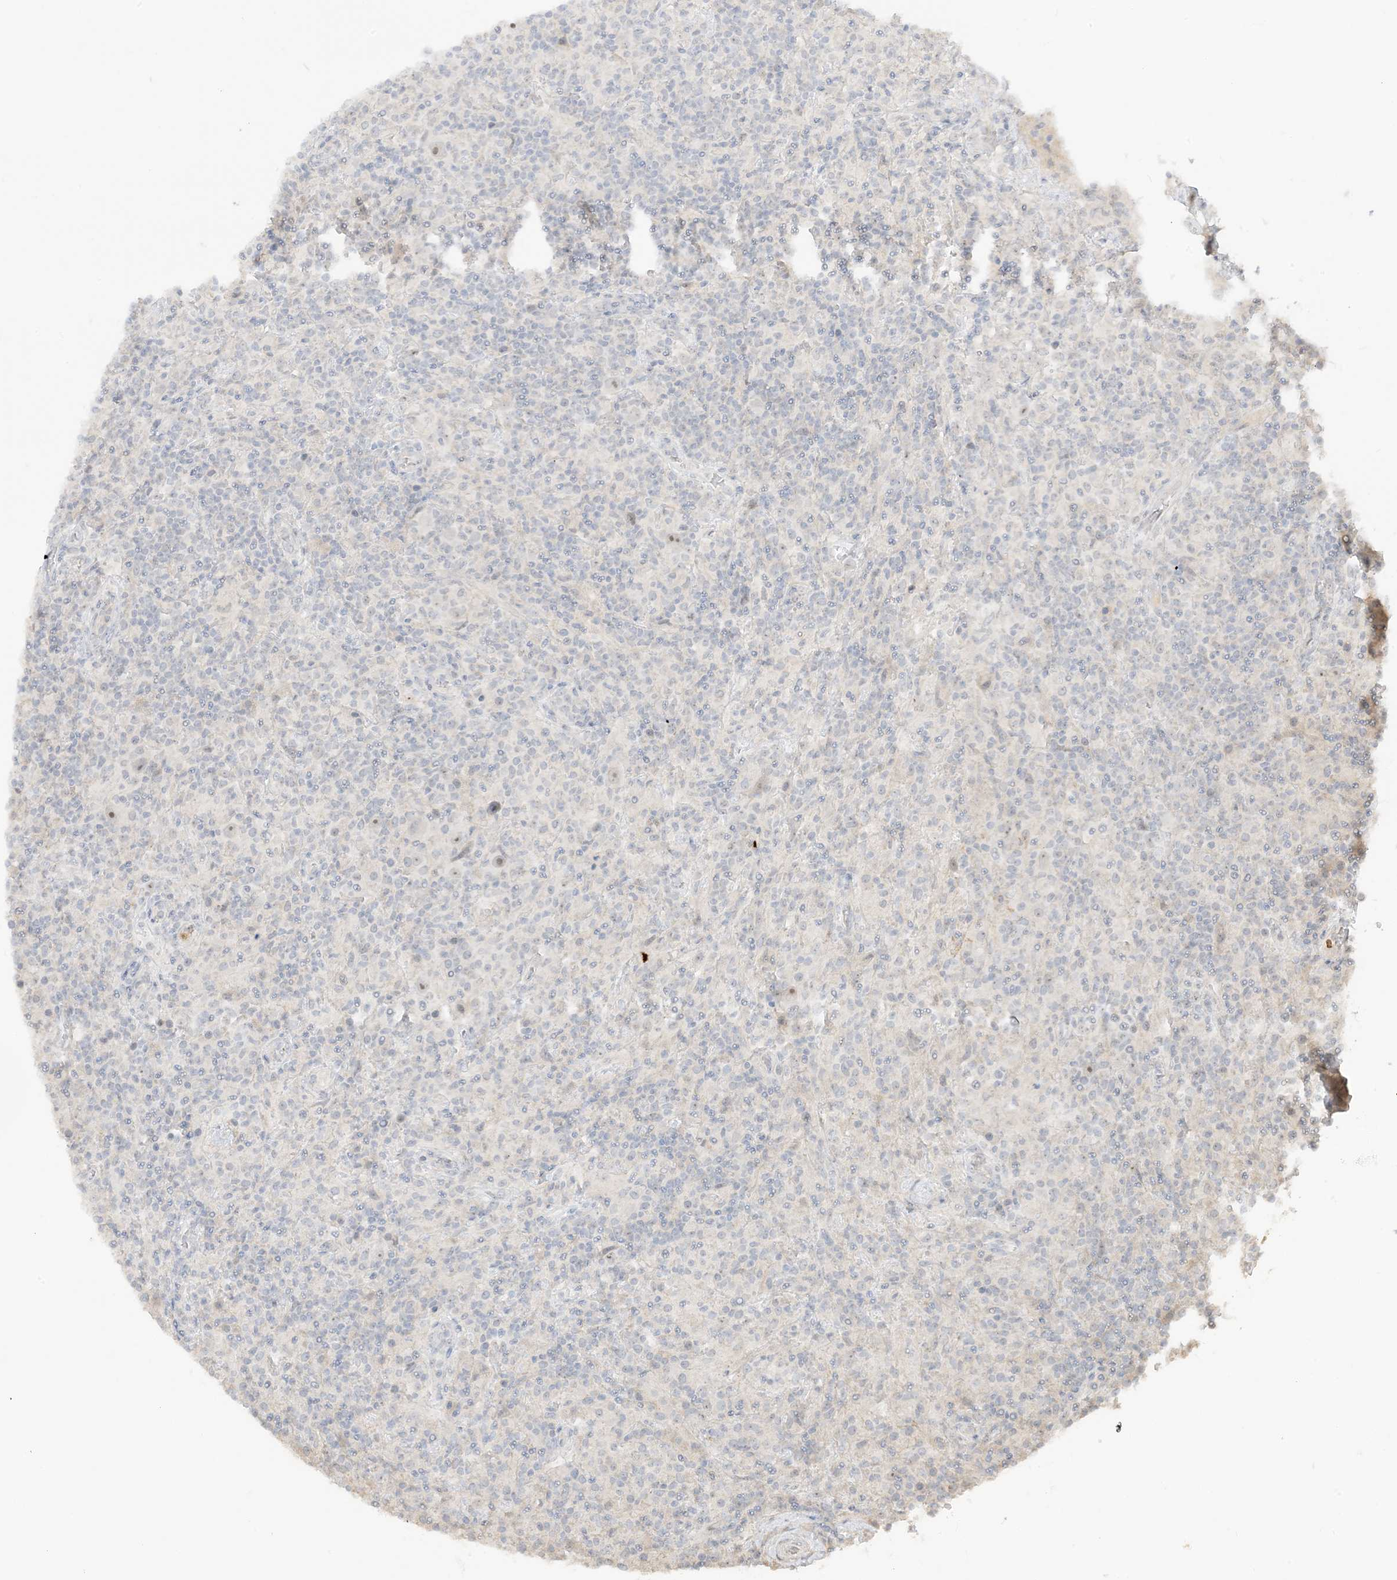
{"staining": {"intensity": "negative", "quantity": "none", "location": "none"}, "tissue": "lymphoma", "cell_type": "Tumor cells", "image_type": "cancer", "snomed": [{"axis": "morphology", "description": "Hodgkin's disease, NOS"}, {"axis": "topography", "description": "Lymph node"}], "caption": "The image reveals no significant staining in tumor cells of lymphoma.", "gene": "ETAA1", "patient": {"sex": "male", "age": 70}}